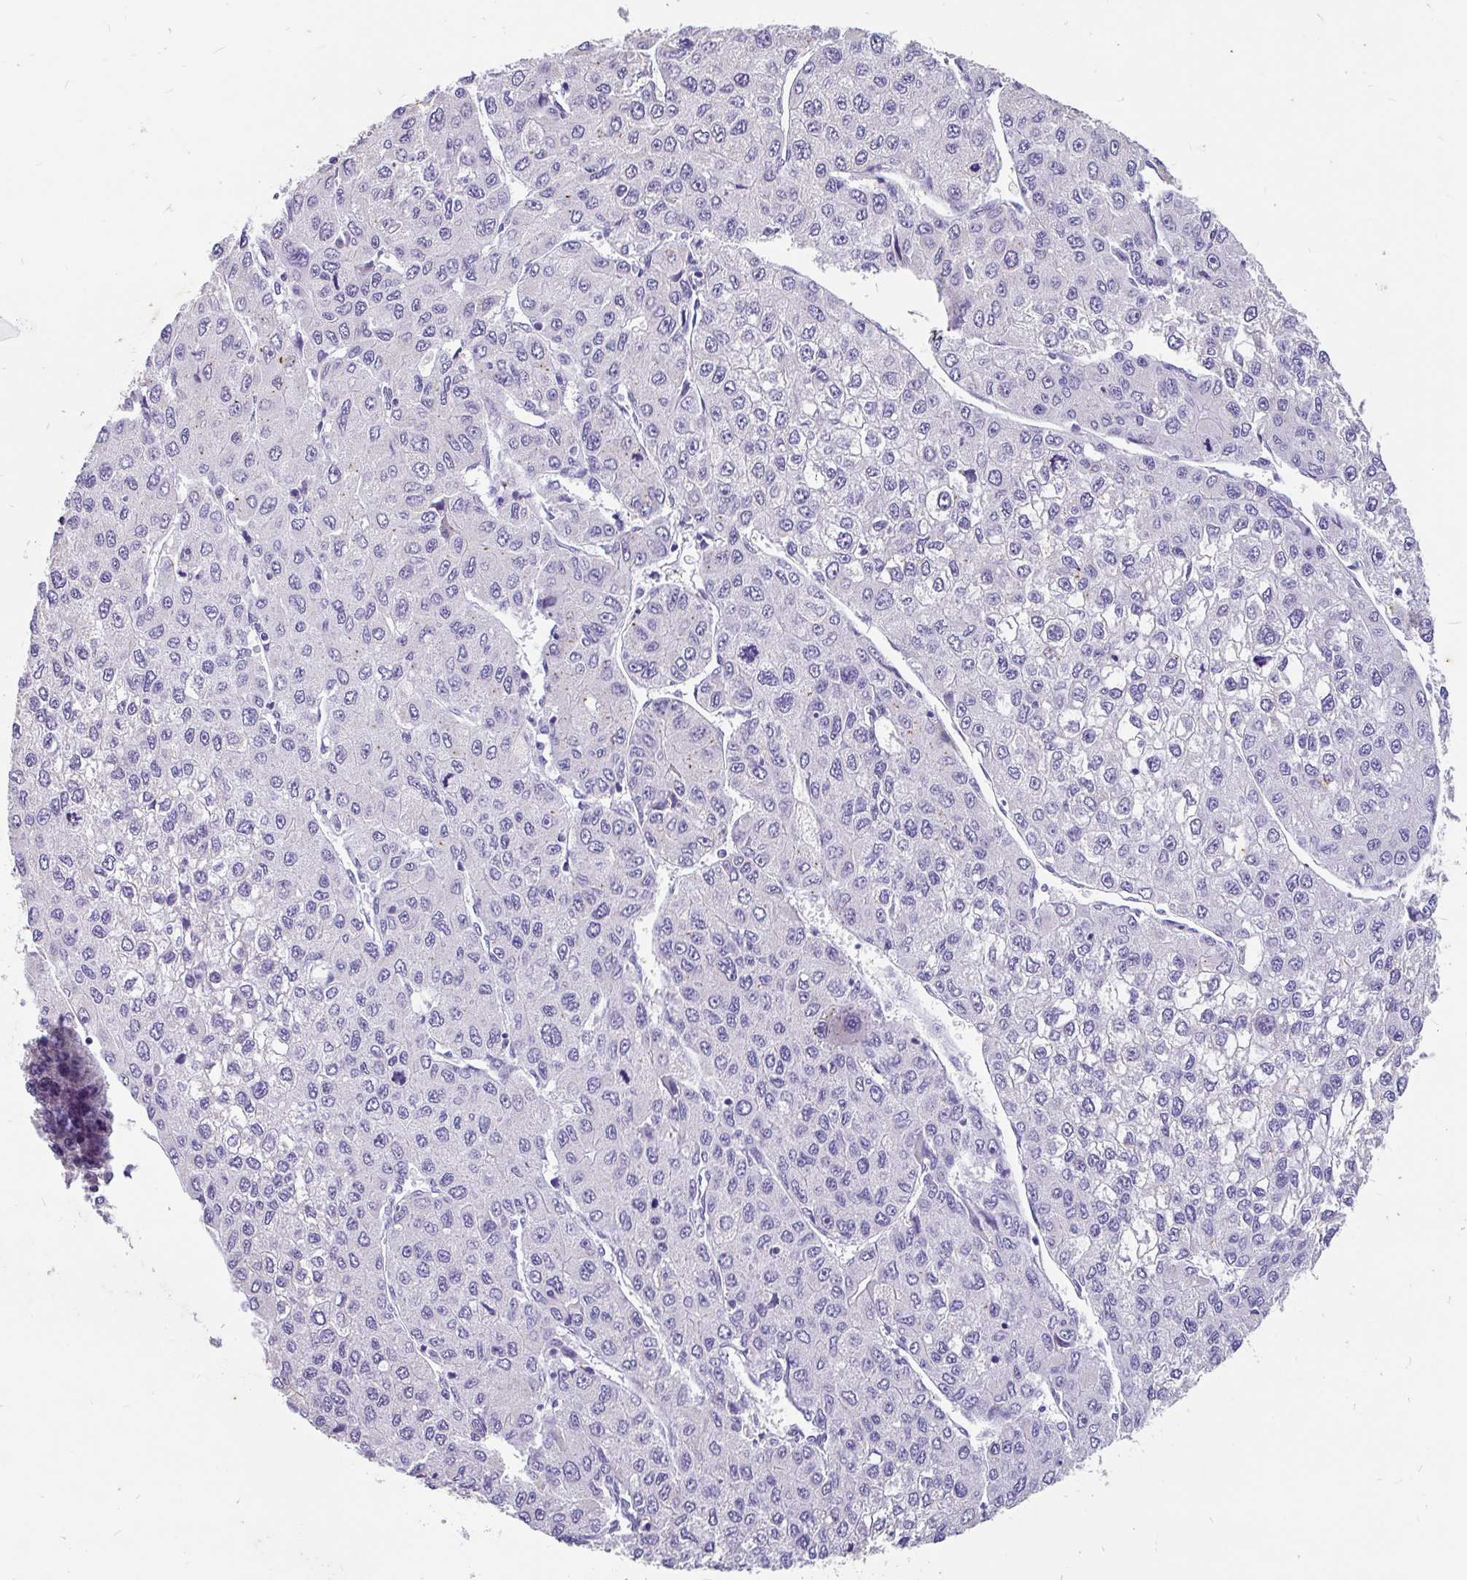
{"staining": {"intensity": "negative", "quantity": "none", "location": "none"}, "tissue": "liver cancer", "cell_type": "Tumor cells", "image_type": "cancer", "snomed": [{"axis": "morphology", "description": "Carcinoma, Hepatocellular, NOS"}, {"axis": "topography", "description": "Liver"}], "caption": "This is an immunohistochemistry image of human liver cancer (hepatocellular carcinoma). There is no positivity in tumor cells.", "gene": "EML5", "patient": {"sex": "female", "age": 66}}